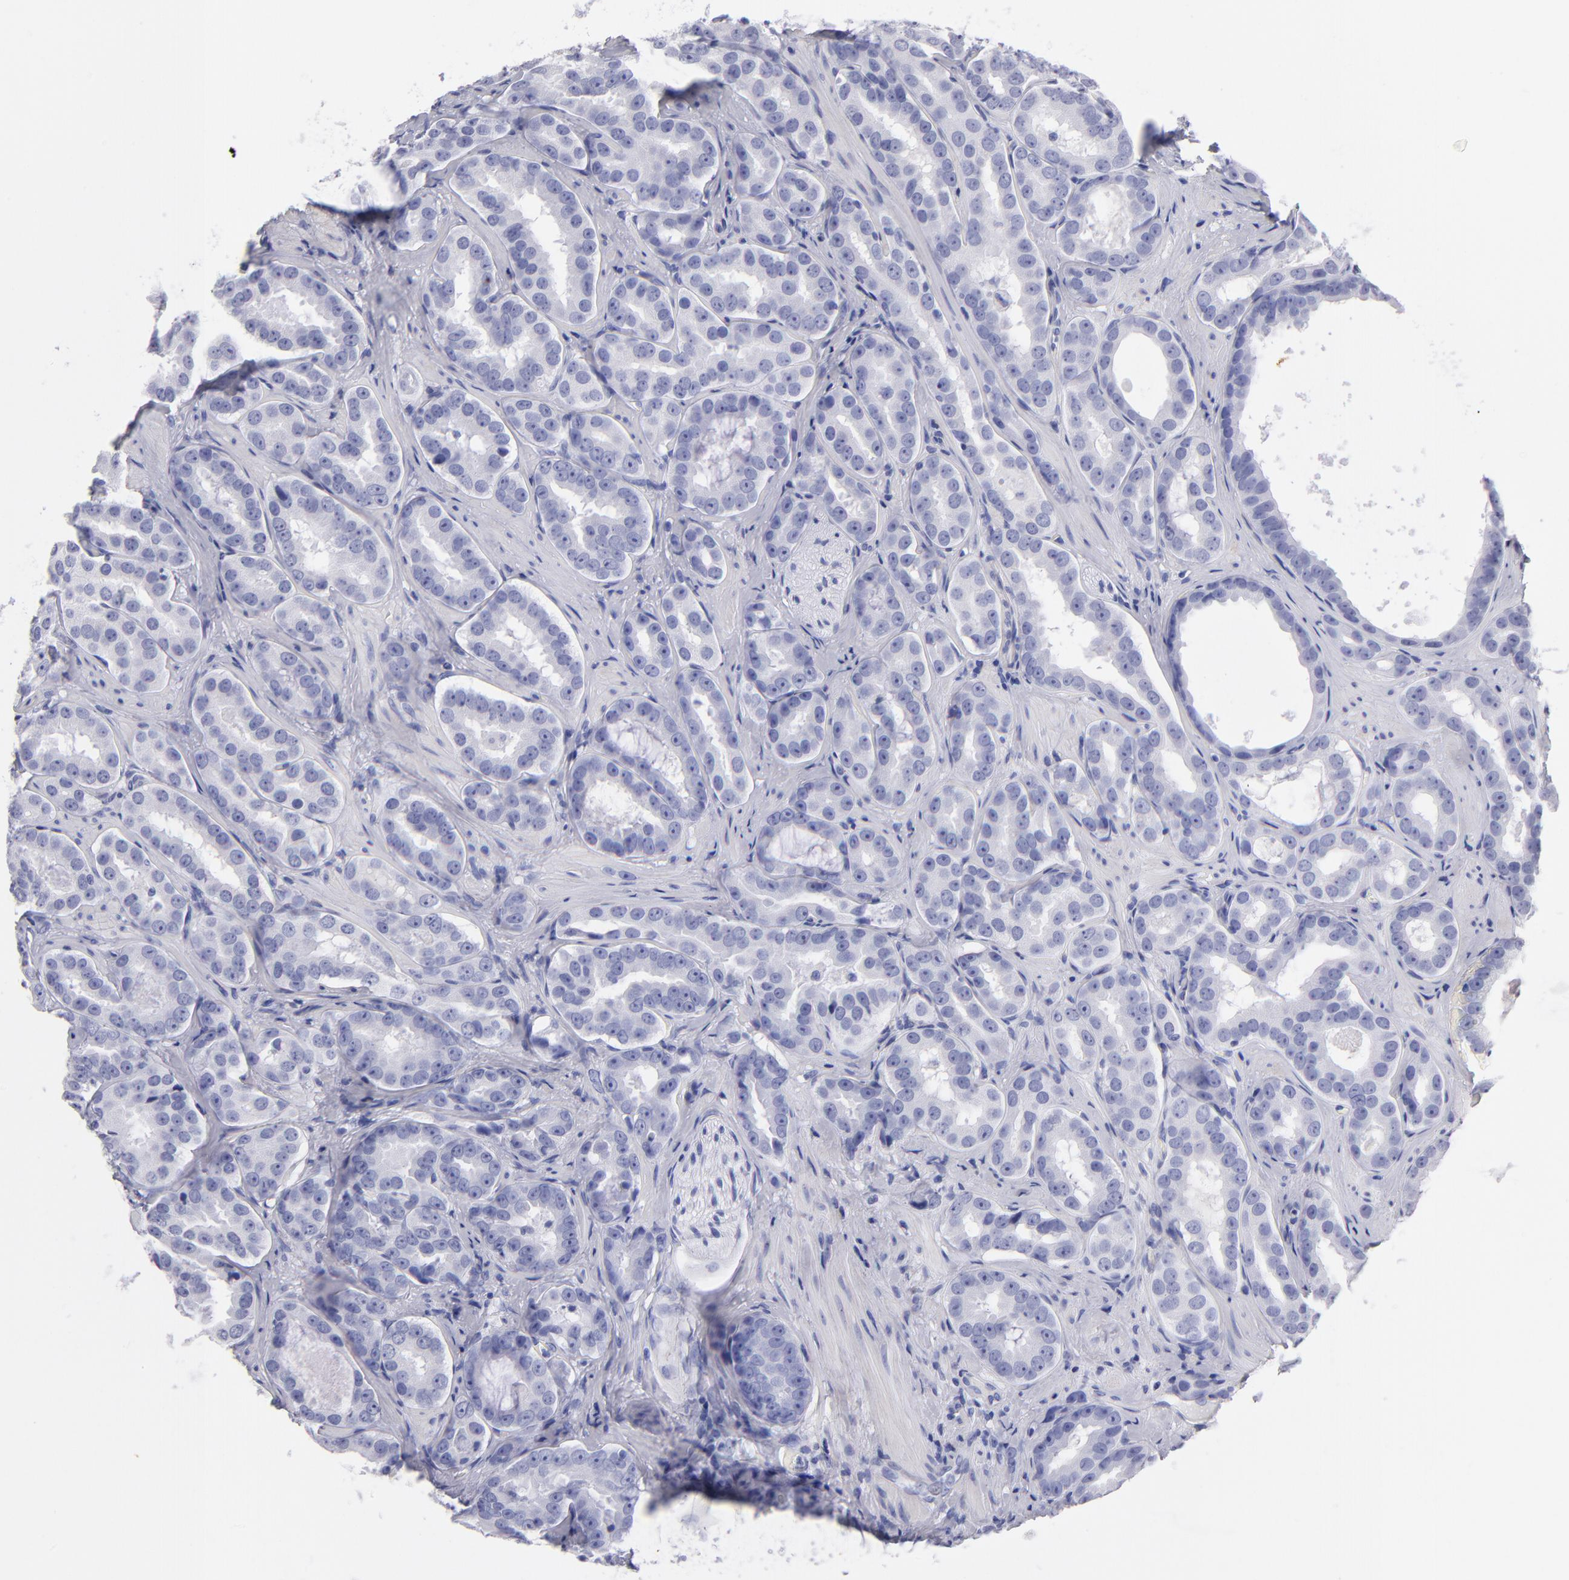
{"staining": {"intensity": "negative", "quantity": "none", "location": "none"}, "tissue": "prostate cancer", "cell_type": "Tumor cells", "image_type": "cancer", "snomed": [{"axis": "morphology", "description": "Adenocarcinoma, Low grade"}, {"axis": "topography", "description": "Prostate"}], "caption": "Prostate cancer was stained to show a protein in brown. There is no significant staining in tumor cells.", "gene": "MB", "patient": {"sex": "male", "age": 59}}